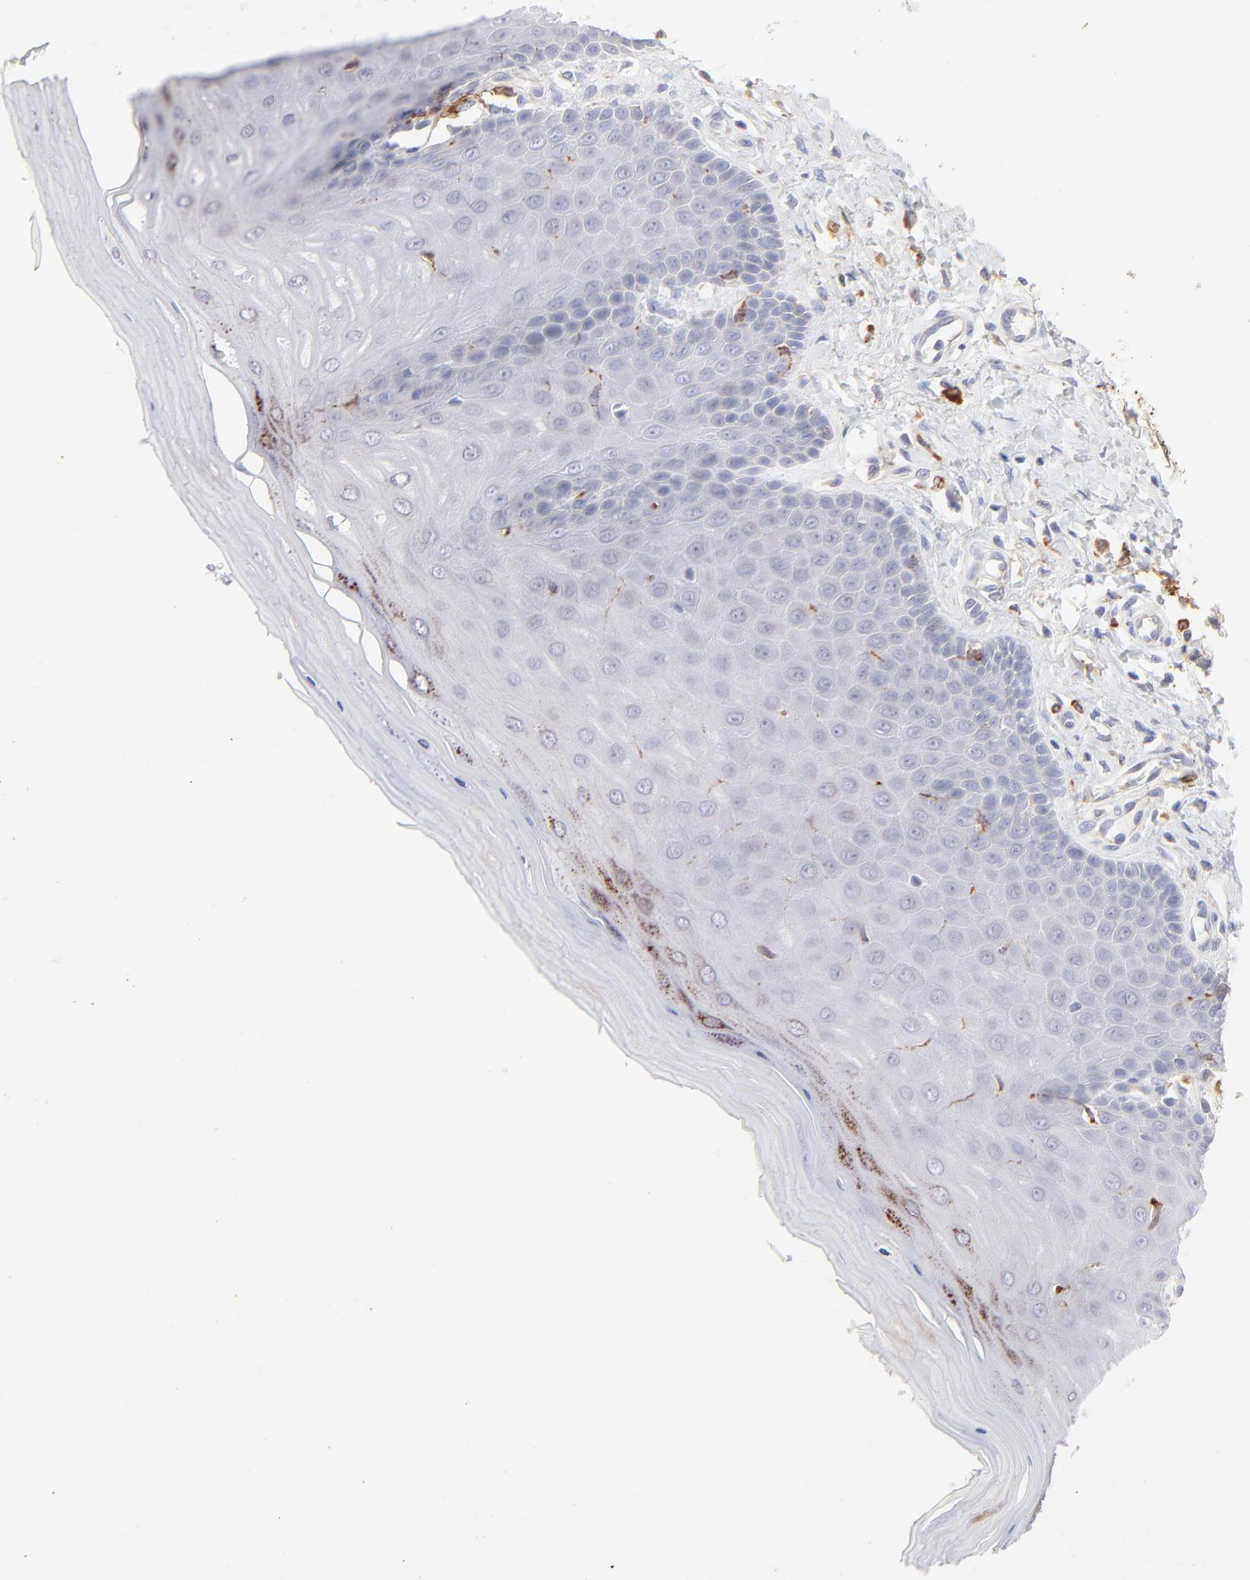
{"staining": {"intensity": "negative", "quantity": "none", "location": "none"}, "tissue": "cervix", "cell_type": "Glandular cells", "image_type": "normal", "snomed": [{"axis": "morphology", "description": "Normal tissue, NOS"}, {"axis": "topography", "description": "Cervix"}], "caption": "The immunohistochemistry (IHC) micrograph has no significant expression in glandular cells of cervix. (DAB (3,3'-diaminobenzidine) immunohistochemistry (IHC) visualized using brightfield microscopy, high magnification).", "gene": "ELF3", "patient": {"sex": "female", "age": 55}}